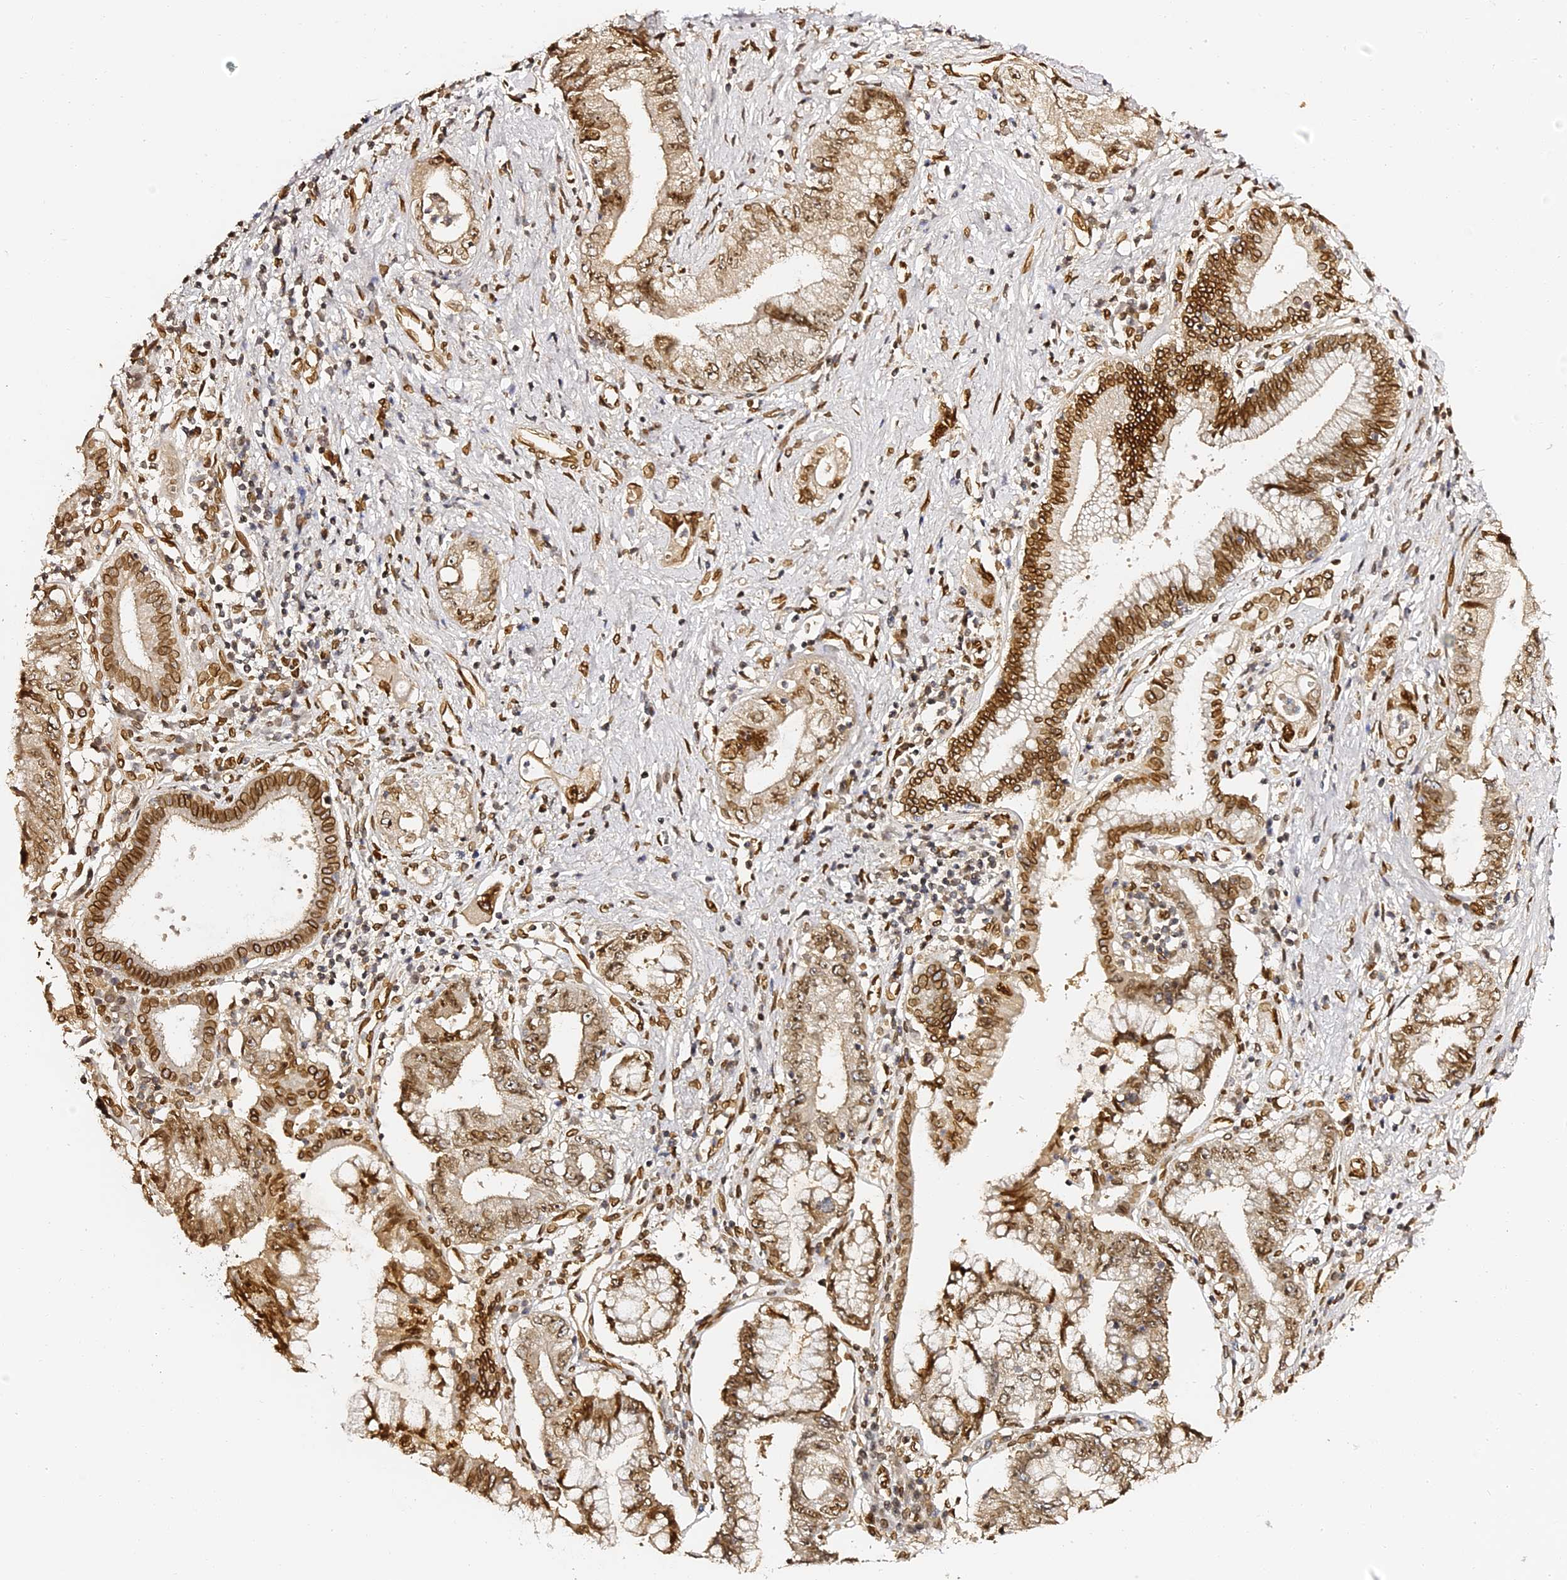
{"staining": {"intensity": "moderate", "quantity": ">75%", "location": "cytoplasmic/membranous,nuclear"}, "tissue": "pancreatic cancer", "cell_type": "Tumor cells", "image_type": "cancer", "snomed": [{"axis": "morphology", "description": "Adenocarcinoma, NOS"}, {"axis": "topography", "description": "Pancreas"}], "caption": "Tumor cells reveal medium levels of moderate cytoplasmic/membranous and nuclear staining in approximately >75% of cells in human pancreatic cancer. Nuclei are stained in blue.", "gene": "ANAPC5", "patient": {"sex": "female", "age": 73}}